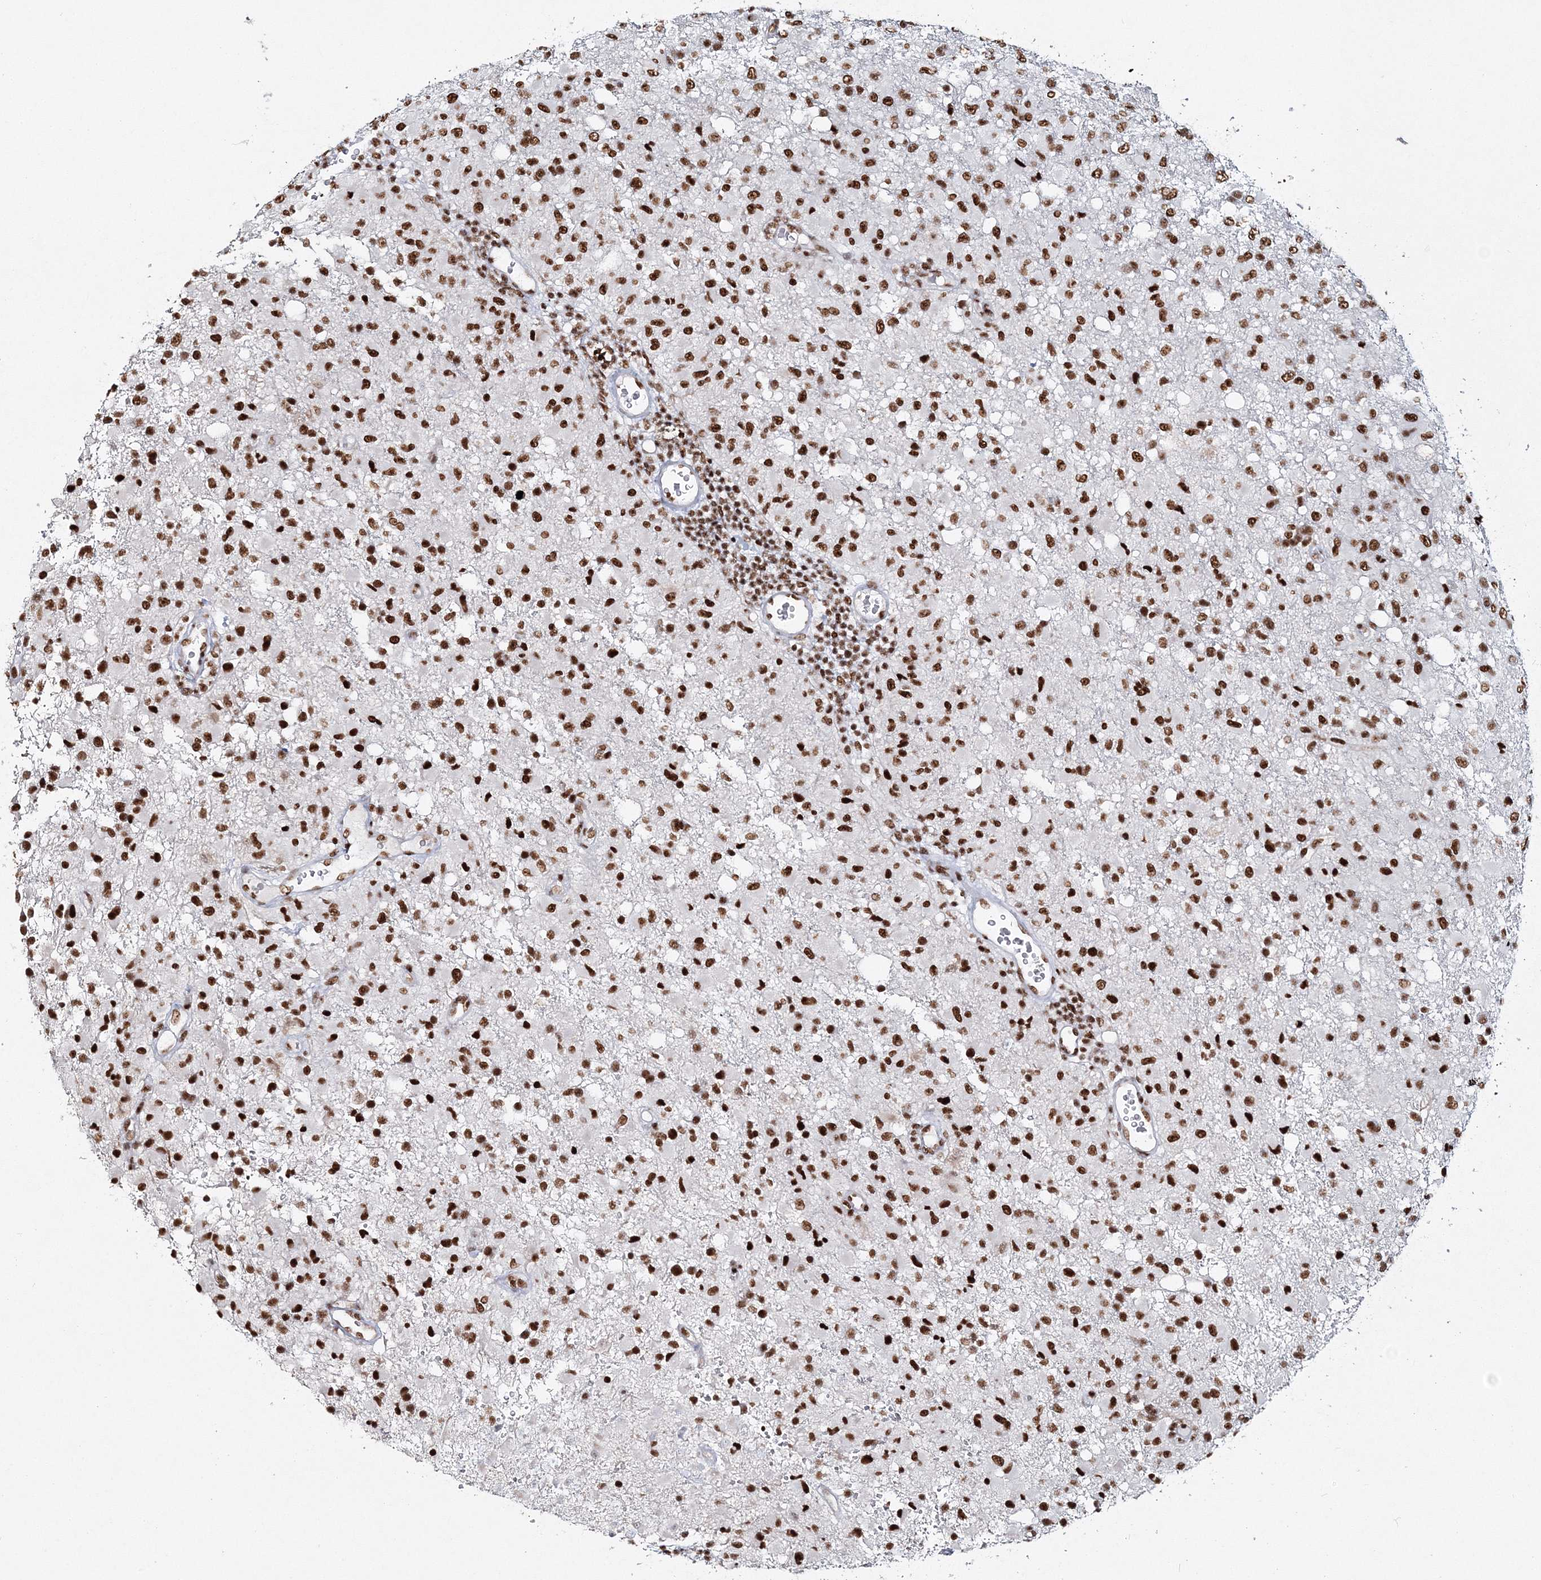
{"staining": {"intensity": "strong", "quantity": ">75%", "location": "nuclear"}, "tissue": "glioma", "cell_type": "Tumor cells", "image_type": "cancer", "snomed": [{"axis": "morphology", "description": "Glioma, malignant, High grade"}, {"axis": "topography", "description": "Brain"}], "caption": "IHC of human malignant glioma (high-grade) reveals high levels of strong nuclear expression in about >75% of tumor cells.", "gene": "QRICH1", "patient": {"sex": "female", "age": 57}}